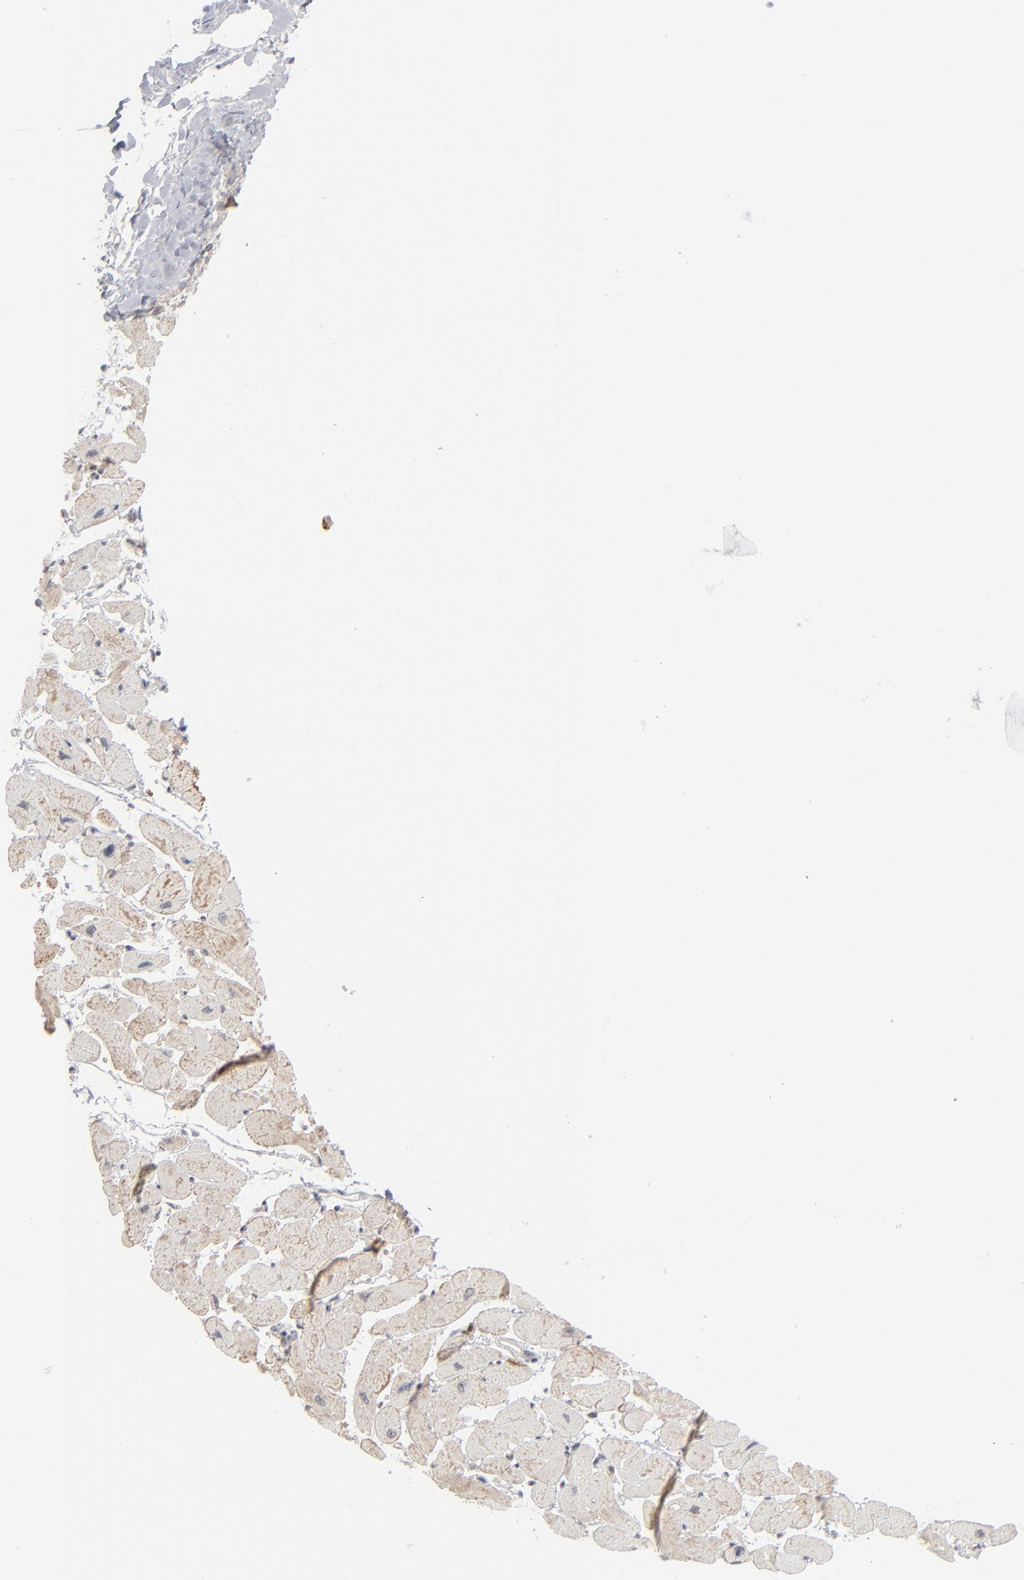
{"staining": {"intensity": "negative", "quantity": "none", "location": "none"}, "tissue": "heart muscle", "cell_type": "Cardiomyocytes", "image_type": "normal", "snomed": [{"axis": "morphology", "description": "Normal tissue, NOS"}, {"axis": "topography", "description": "Heart"}], "caption": "IHC of unremarkable heart muscle reveals no expression in cardiomyocytes.", "gene": "POF1B", "patient": {"sex": "female", "age": 54}}